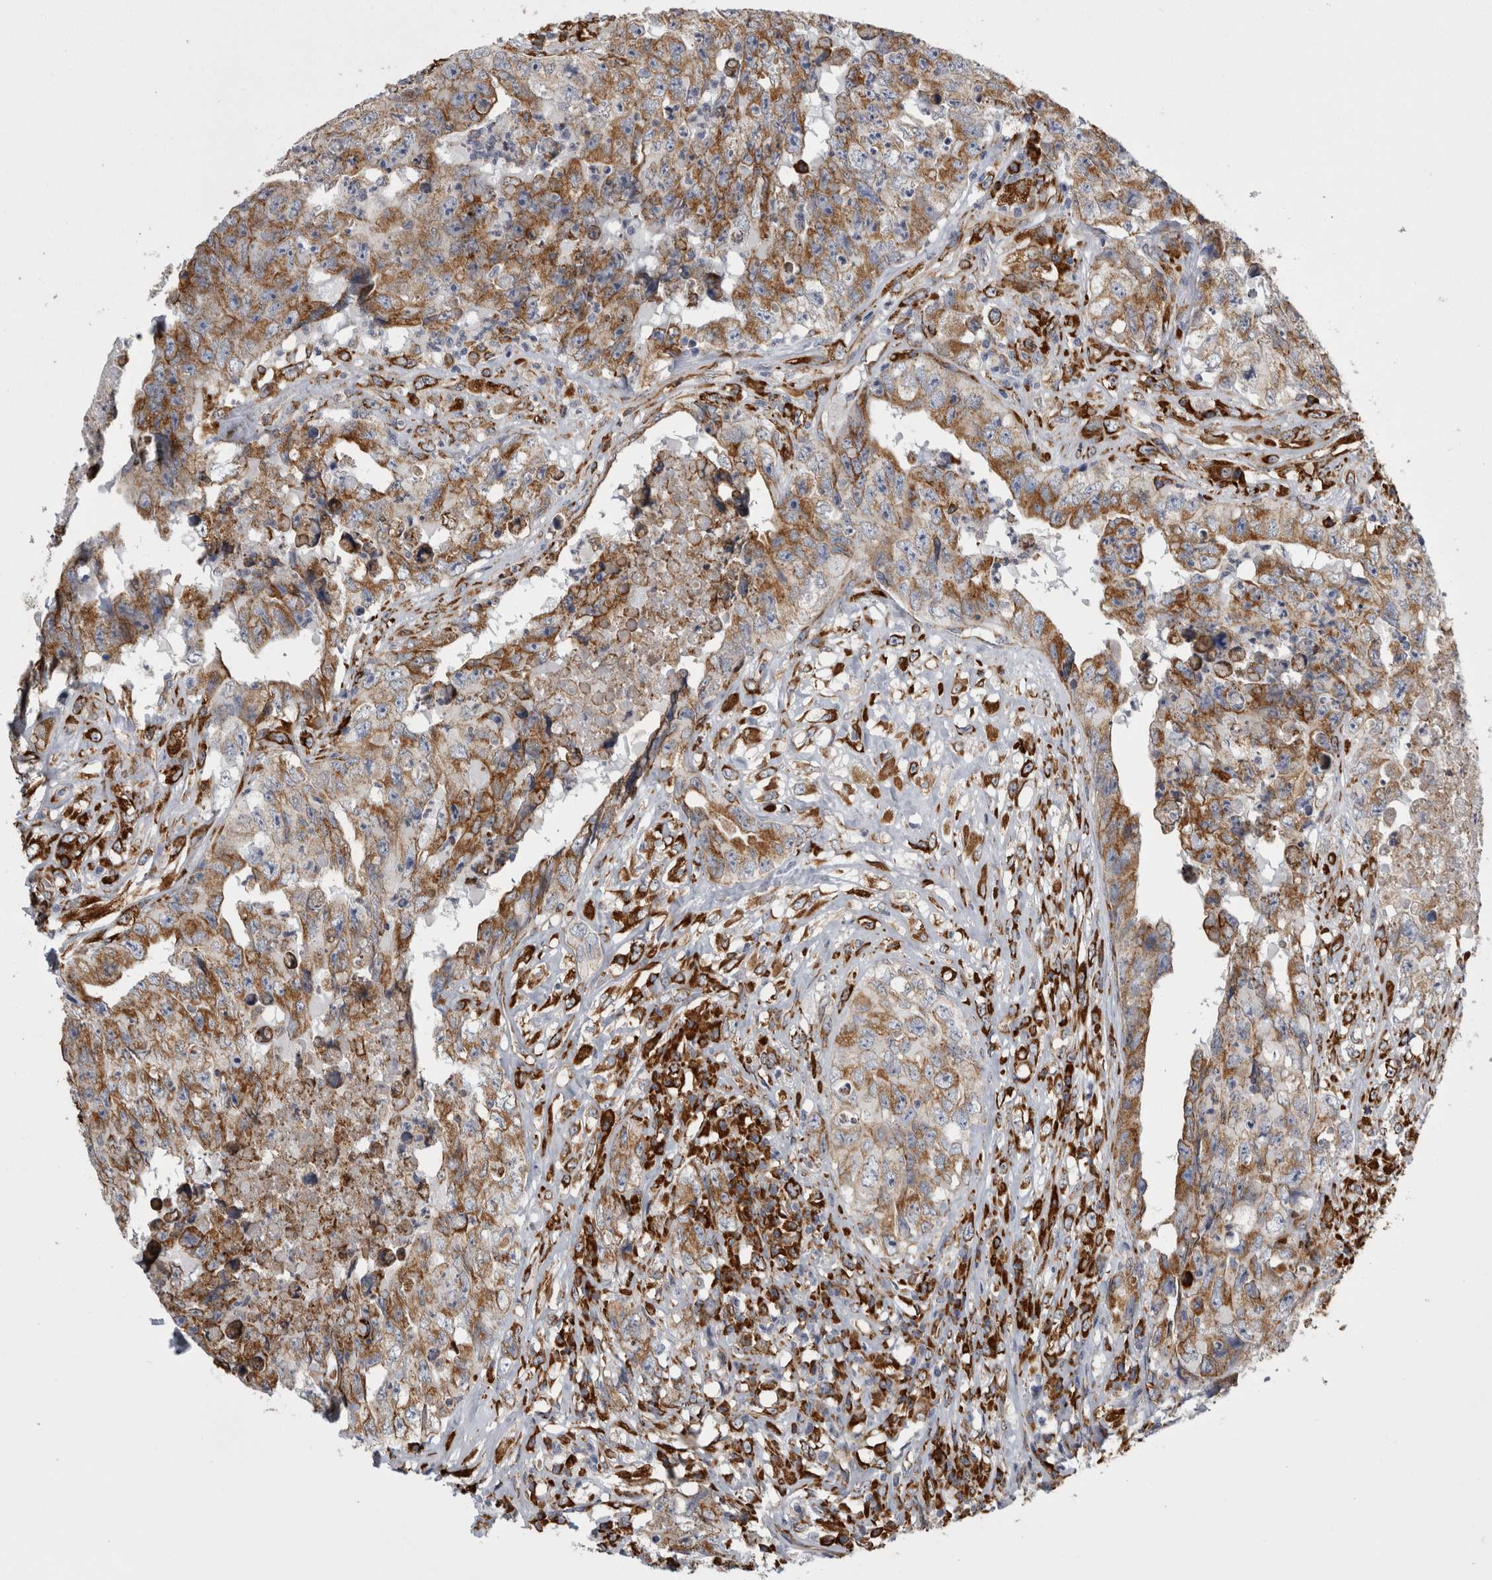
{"staining": {"intensity": "moderate", "quantity": ">75%", "location": "cytoplasmic/membranous"}, "tissue": "testis cancer", "cell_type": "Tumor cells", "image_type": "cancer", "snomed": [{"axis": "morphology", "description": "Carcinoma, Embryonal, NOS"}, {"axis": "topography", "description": "Testis"}], "caption": "IHC of testis cancer (embryonal carcinoma) shows medium levels of moderate cytoplasmic/membranous staining in about >75% of tumor cells.", "gene": "FHIP2B", "patient": {"sex": "male", "age": 32}}